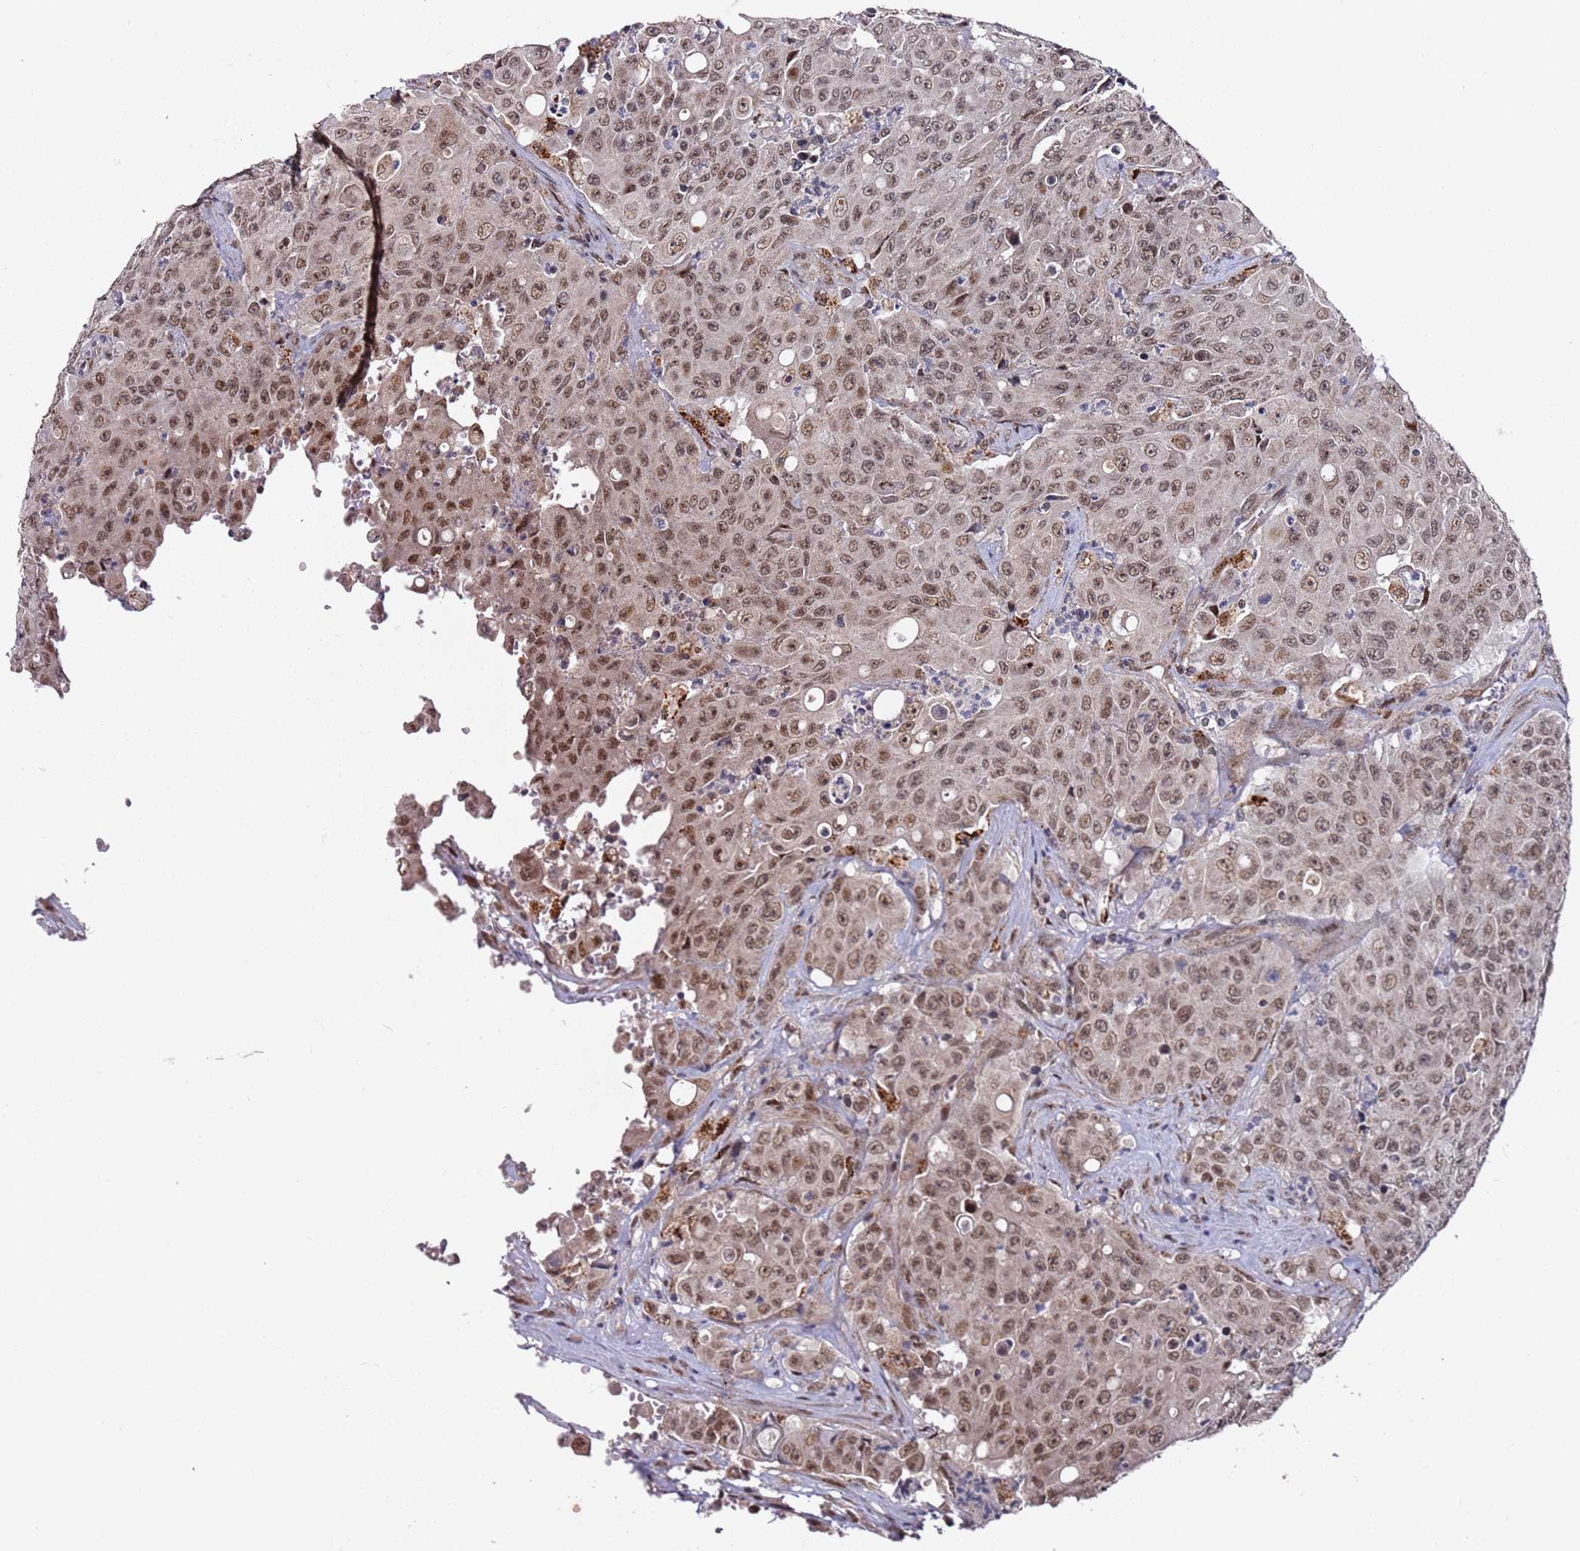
{"staining": {"intensity": "moderate", "quantity": ">75%", "location": "nuclear"}, "tissue": "colorectal cancer", "cell_type": "Tumor cells", "image_type": "cancer", "snomed": [{"axis": "morphology", "description": "Adenocarcinoma, NOS"}, {"axis": "topography", "description": "Colon"}], "caption": "Human adenocarcinoma (colorectal) stained with a protein marker exhibits moderate staining in tumor cells.", "gene": "TP53AIP1", "patient": {"sex": "male", "age": 51}}